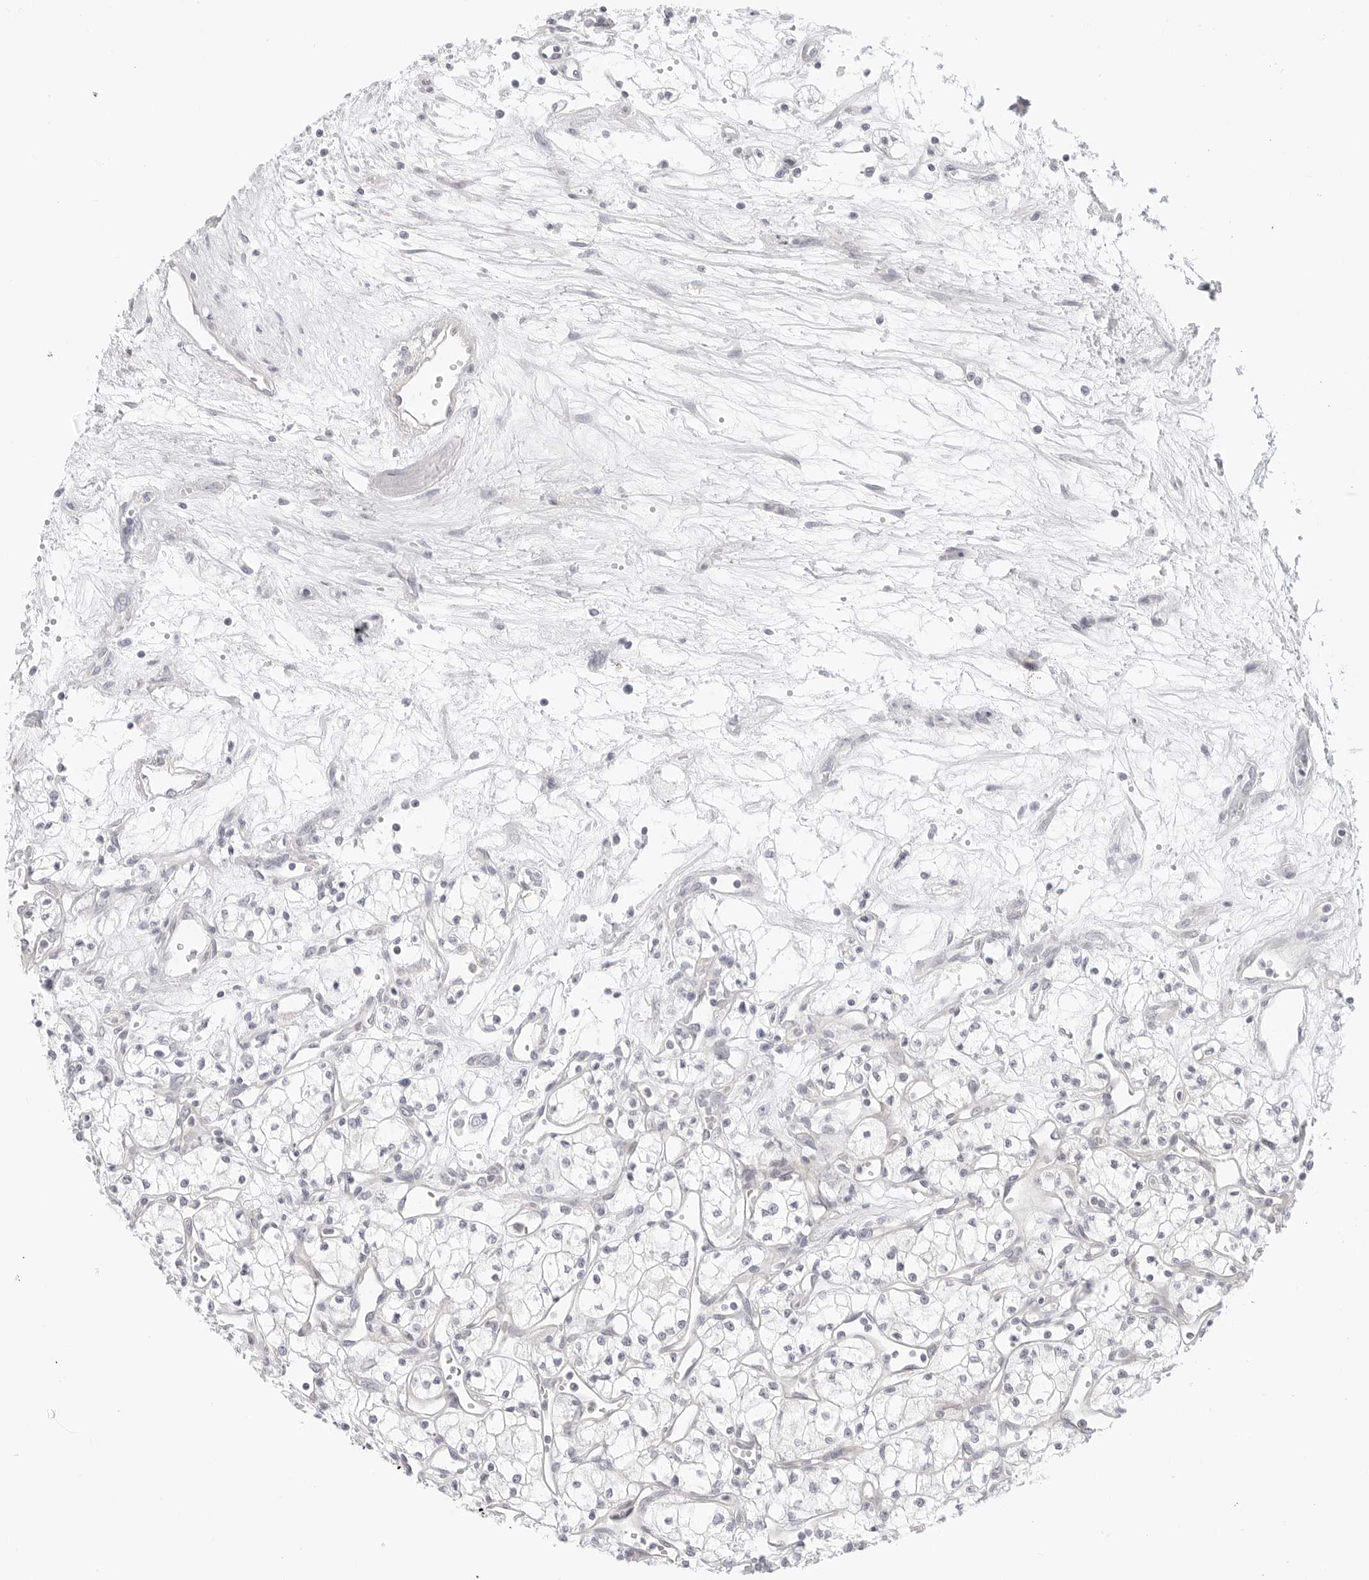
{"staining": {"intensity": "negative", "quantity": "none", "location": "none"}, "tissue": "renal cancer", "cell_type": "Tumor cells", "image_type": "cancer", "snomed": [{"axis": "morphology", "description": "Adenocarcinoma, NOS"}, {"axis": "topography", "description": "Kidney"}], "caption": "This histopathology image is of renal adenocarcinoma stained with immunohistochemistry to label a protein in brown with the nuclei are counter-stained blue. There is no positivity in tumor cells.", "gene": "TCP1", "patient": {"sex": "male", "age": 59}}